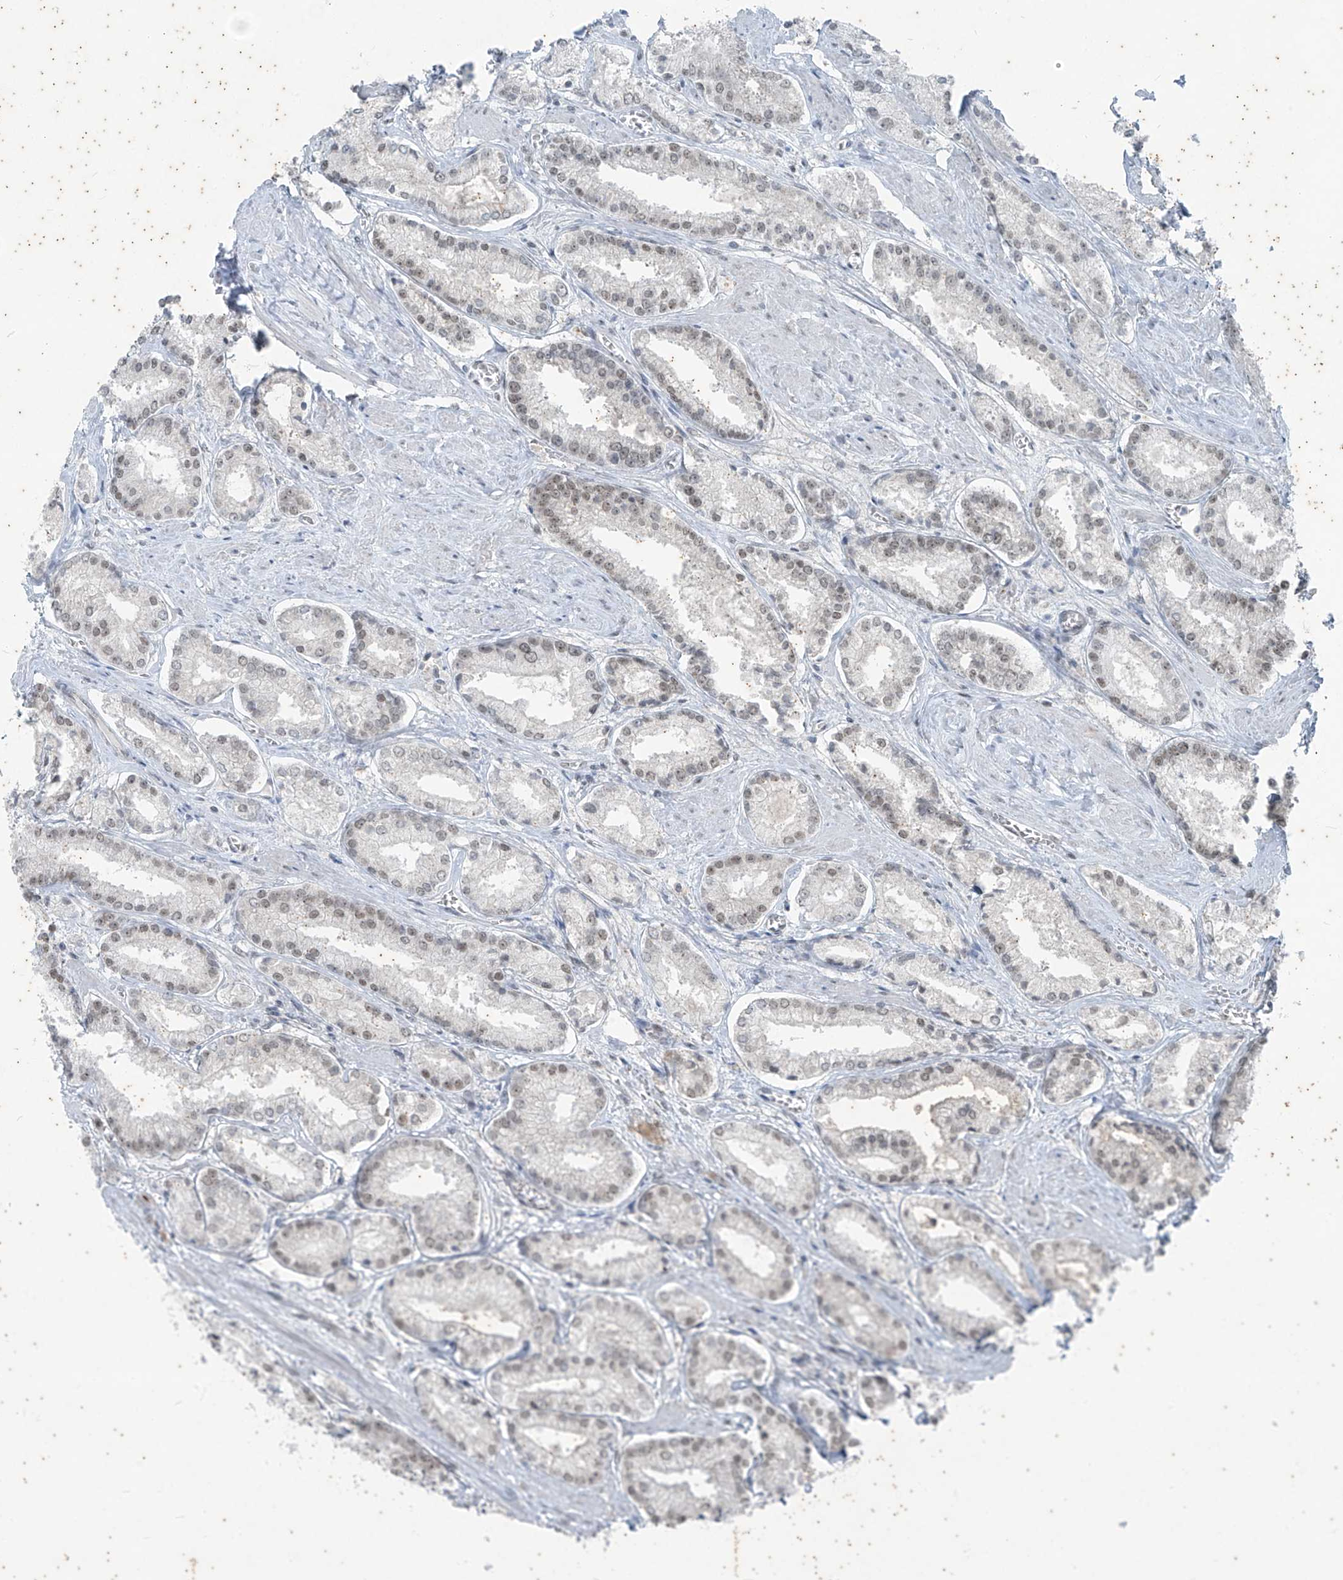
{"staining": {"intensity": "weak", "quantity": "25%-75%", "location": "nuclear"}, "tissue": "prostate cancer", "cell_type": "Tumor cells", "image_type": "cancer", "snomed": [{"axis": "morphology", "description": "Adenocarcinoma, Low grade"}, {"axis": "topography", "description": "Prostate"}], "caption": "Weak nuclear positivity is appreciated in approximately 25%-75% of tumor cells in adenocarcinoma (low-grade) (prostate).", "gene": "ZNF354B", "patient": {"sex": "male", "age": 54}}